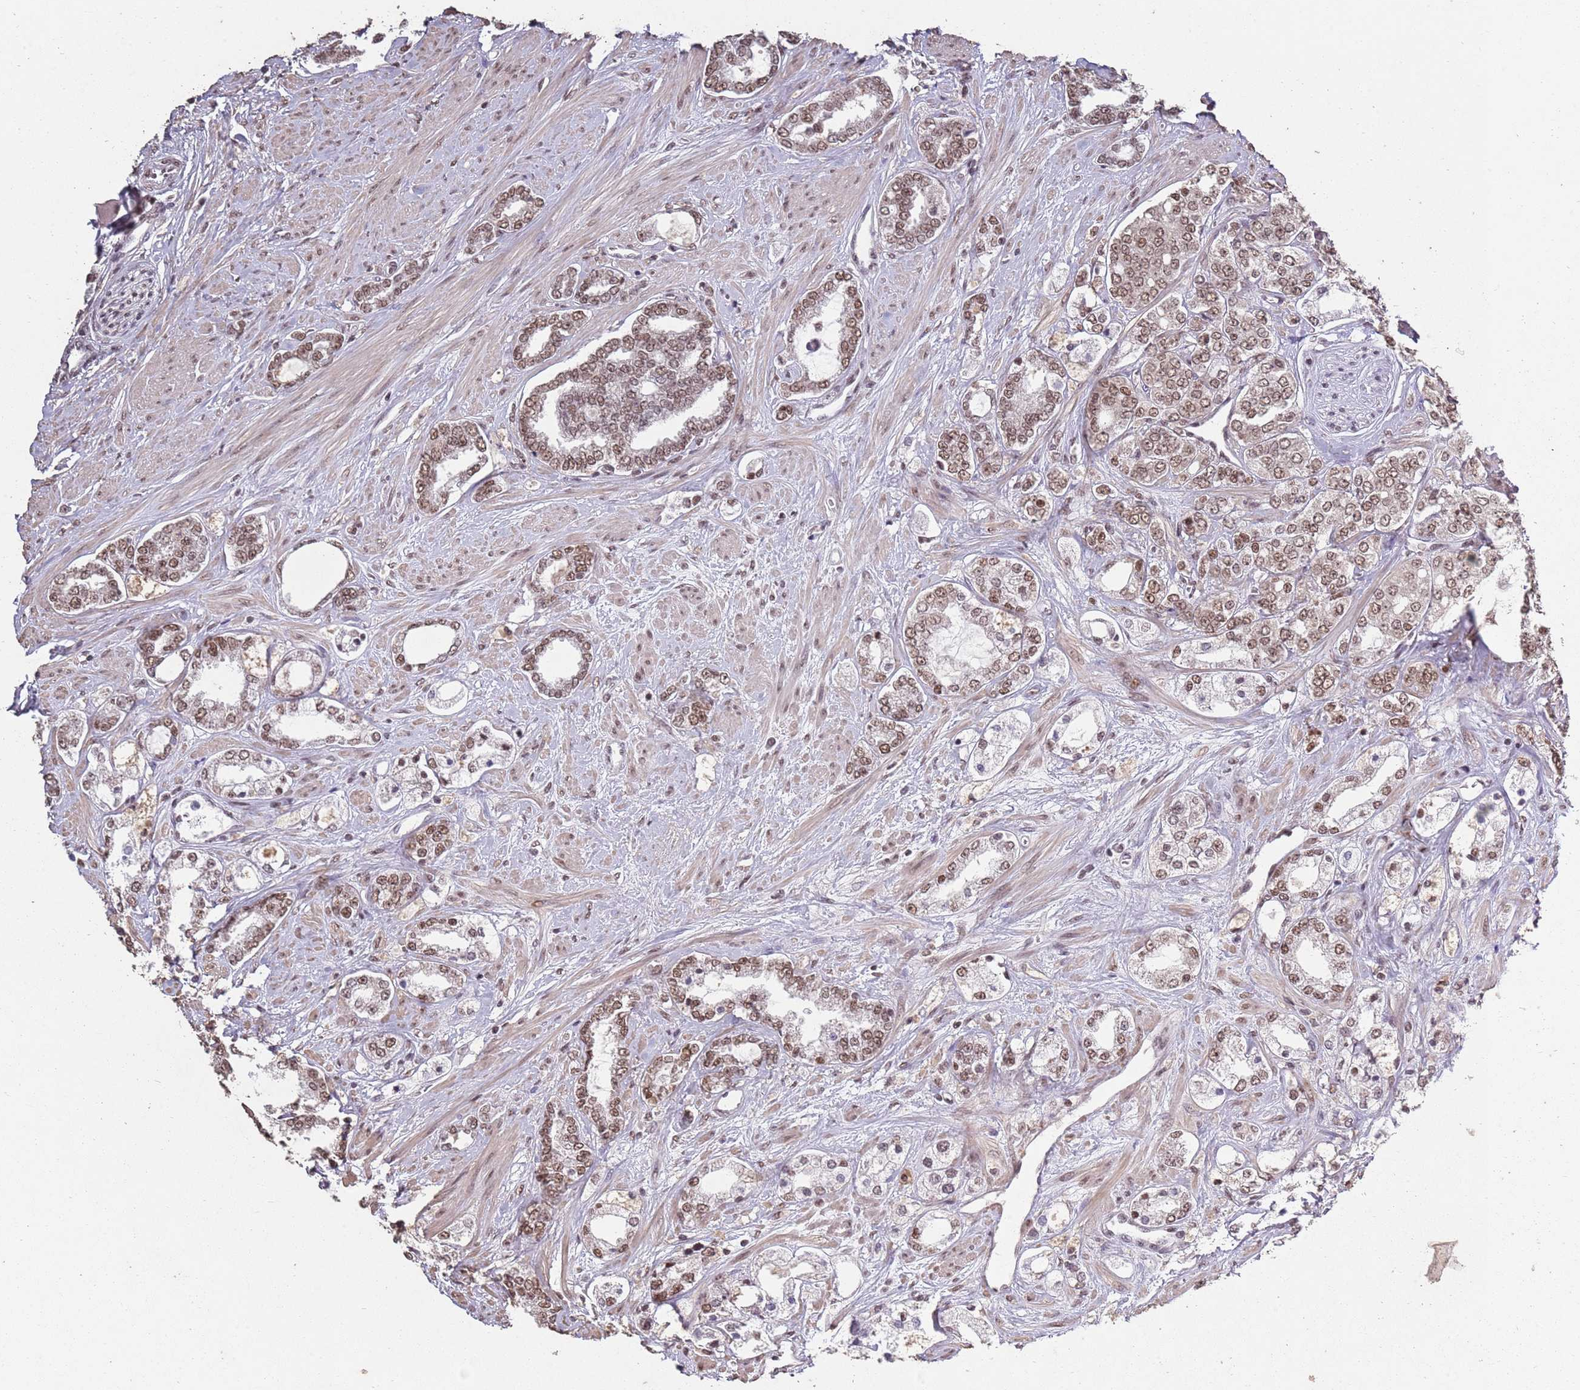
{"staining": {"intensity": "moderate", "quantity": ">75%", "location": "nuclear"}, "tissue": "prostate cancer", "cell_type": "Tumor cells", "image_type": "cancer", "snomed": [{"axis": "morphology", "description": "Adenocarcinoma, High grade"}, {"axis": "topography", "description": "Prostate"}], "caption": "Prostate cancer stained with a protein marker shows moderate staining in tumor cells.", "gene": "ARL14EP", "patient": {"sex": "male", "age": 64}}